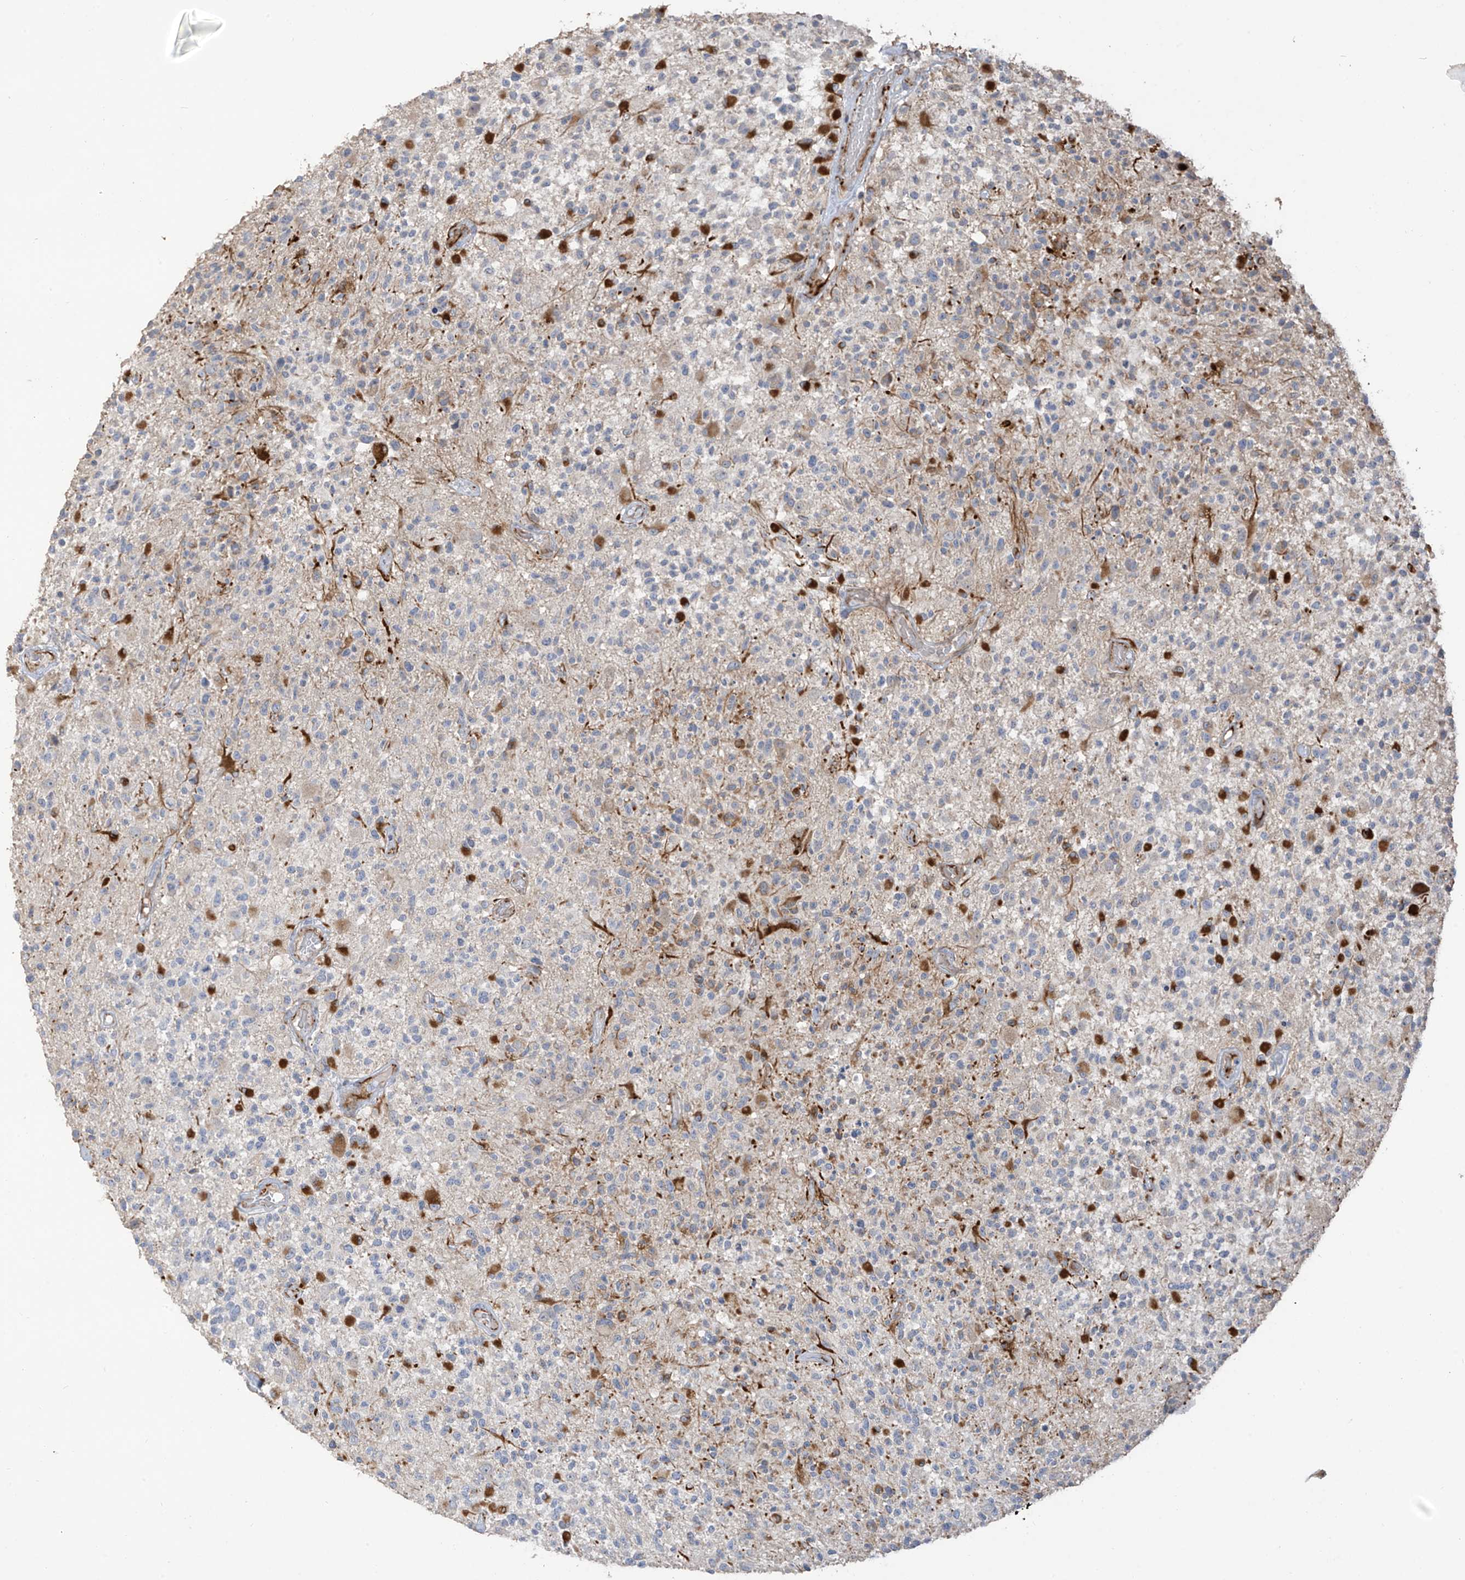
{"staining": {"intensity": "negative", "quantity": "none", "location": "none"}, "tissue": "glioma", "cell_type": "Tumor cells", "image_type": "cancer", "snomed": [{"axis": "morphology", "description": "Glioma, malignant, High grade"}, {"axis": "morphology", "description": "Glioblastoma, NOS"}, {"axis": "topography", "description": "Brain"}], "caption": "The IHC photomicrograph has no significant positivity in tumor cells of glioma tissue. The staining was performed using DAB to visualize the protein expression in brown, while the nuclei were stained in blue with hematoxylin (Magnification: 20x).", "gene": "DCDC2", "patient": {"sex": "male", "age": 60}}